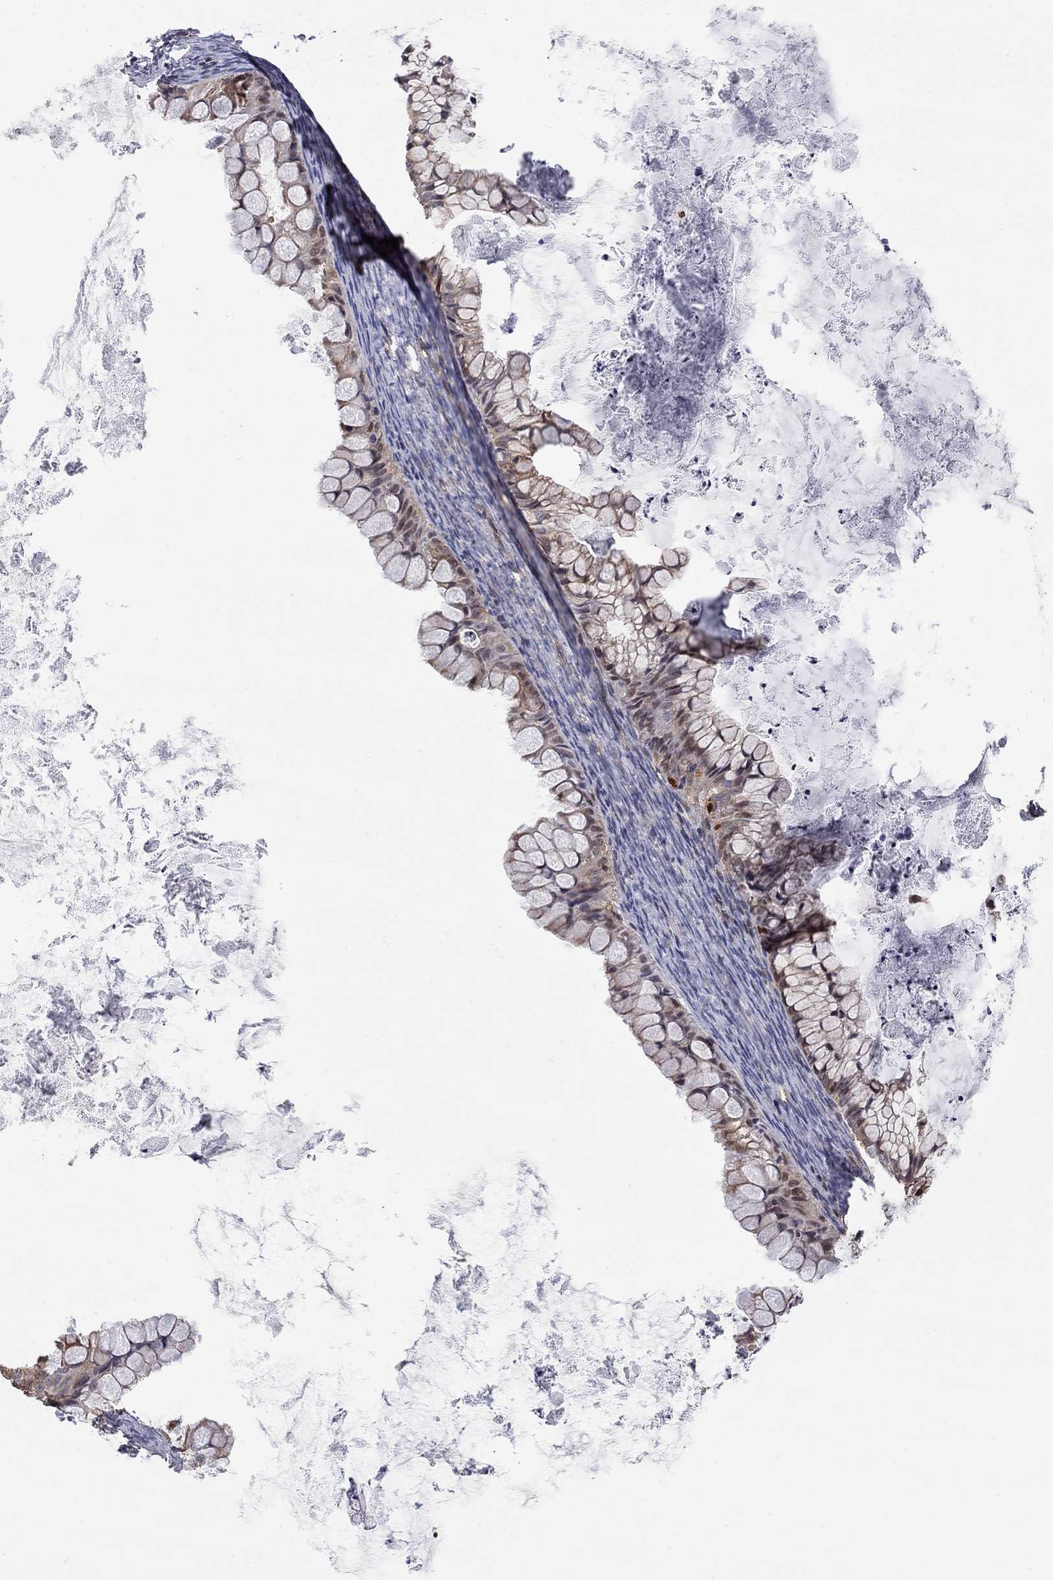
{"staining": {"intensity": "weak", "quantity": "25%-75%", "location": "cytoplasmic/membranous"}, "tissue": "ovarian cancer", "cell_type": "Tumor cells", "image_type": "cancer", "snomed": [{"axis": "morphology", "description": "Cystadenocarcinoma, mucinous, NOS"}, {"axis": "topography", "description": "Ovary"}], "caption": "Mucinous cystadenocarcinoma (ovarian) was stained to show a protein in brown. There is low levels of weak cytoplasmic/membranous positivity in about 25%-75% of tumor cells.", "gene": "TDP1", "patient": {"sex": "female", "age": 35}}